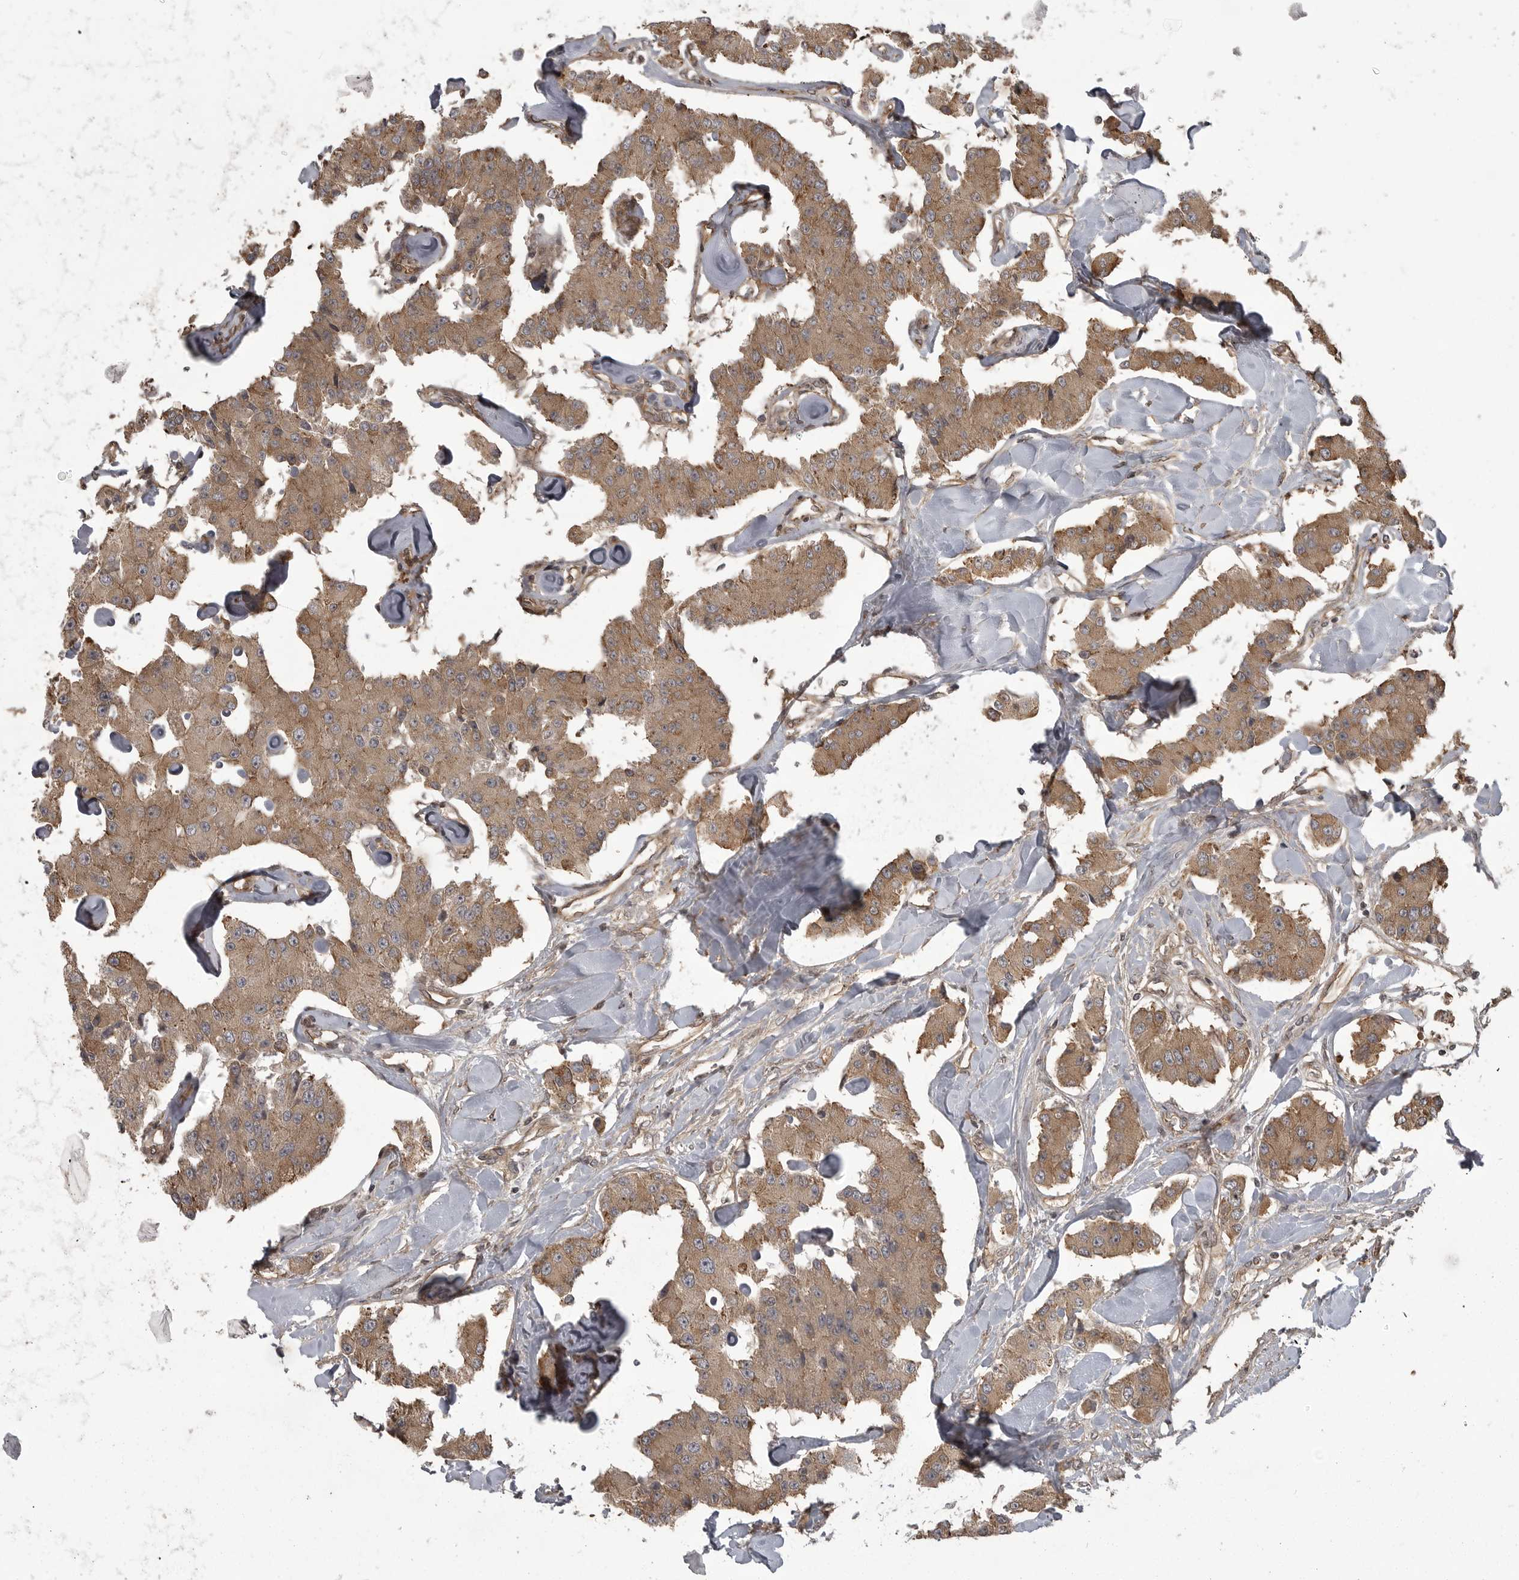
{"staining": {"intensity": "moderate", "quantity": ">75%", "location": "cytoplasmic/membranous"}, "tissue": "carcinoid", "cell_type": "Tumor cells", "image_type": "cancer", "snomed": [{"axis": "morphology", "description": "Carcinoid, malignant, NOS"}, {"axis": "topography", "description": "Pancreas"}], "caption": "Human malignant carcinoid stained for a protein (brown) displays moderate cytoplasmic/membranous positive positivity in about >75% of tumor cells.", "gene": "DNAJC8", "patient": {"sex": "male", "age": 41}}